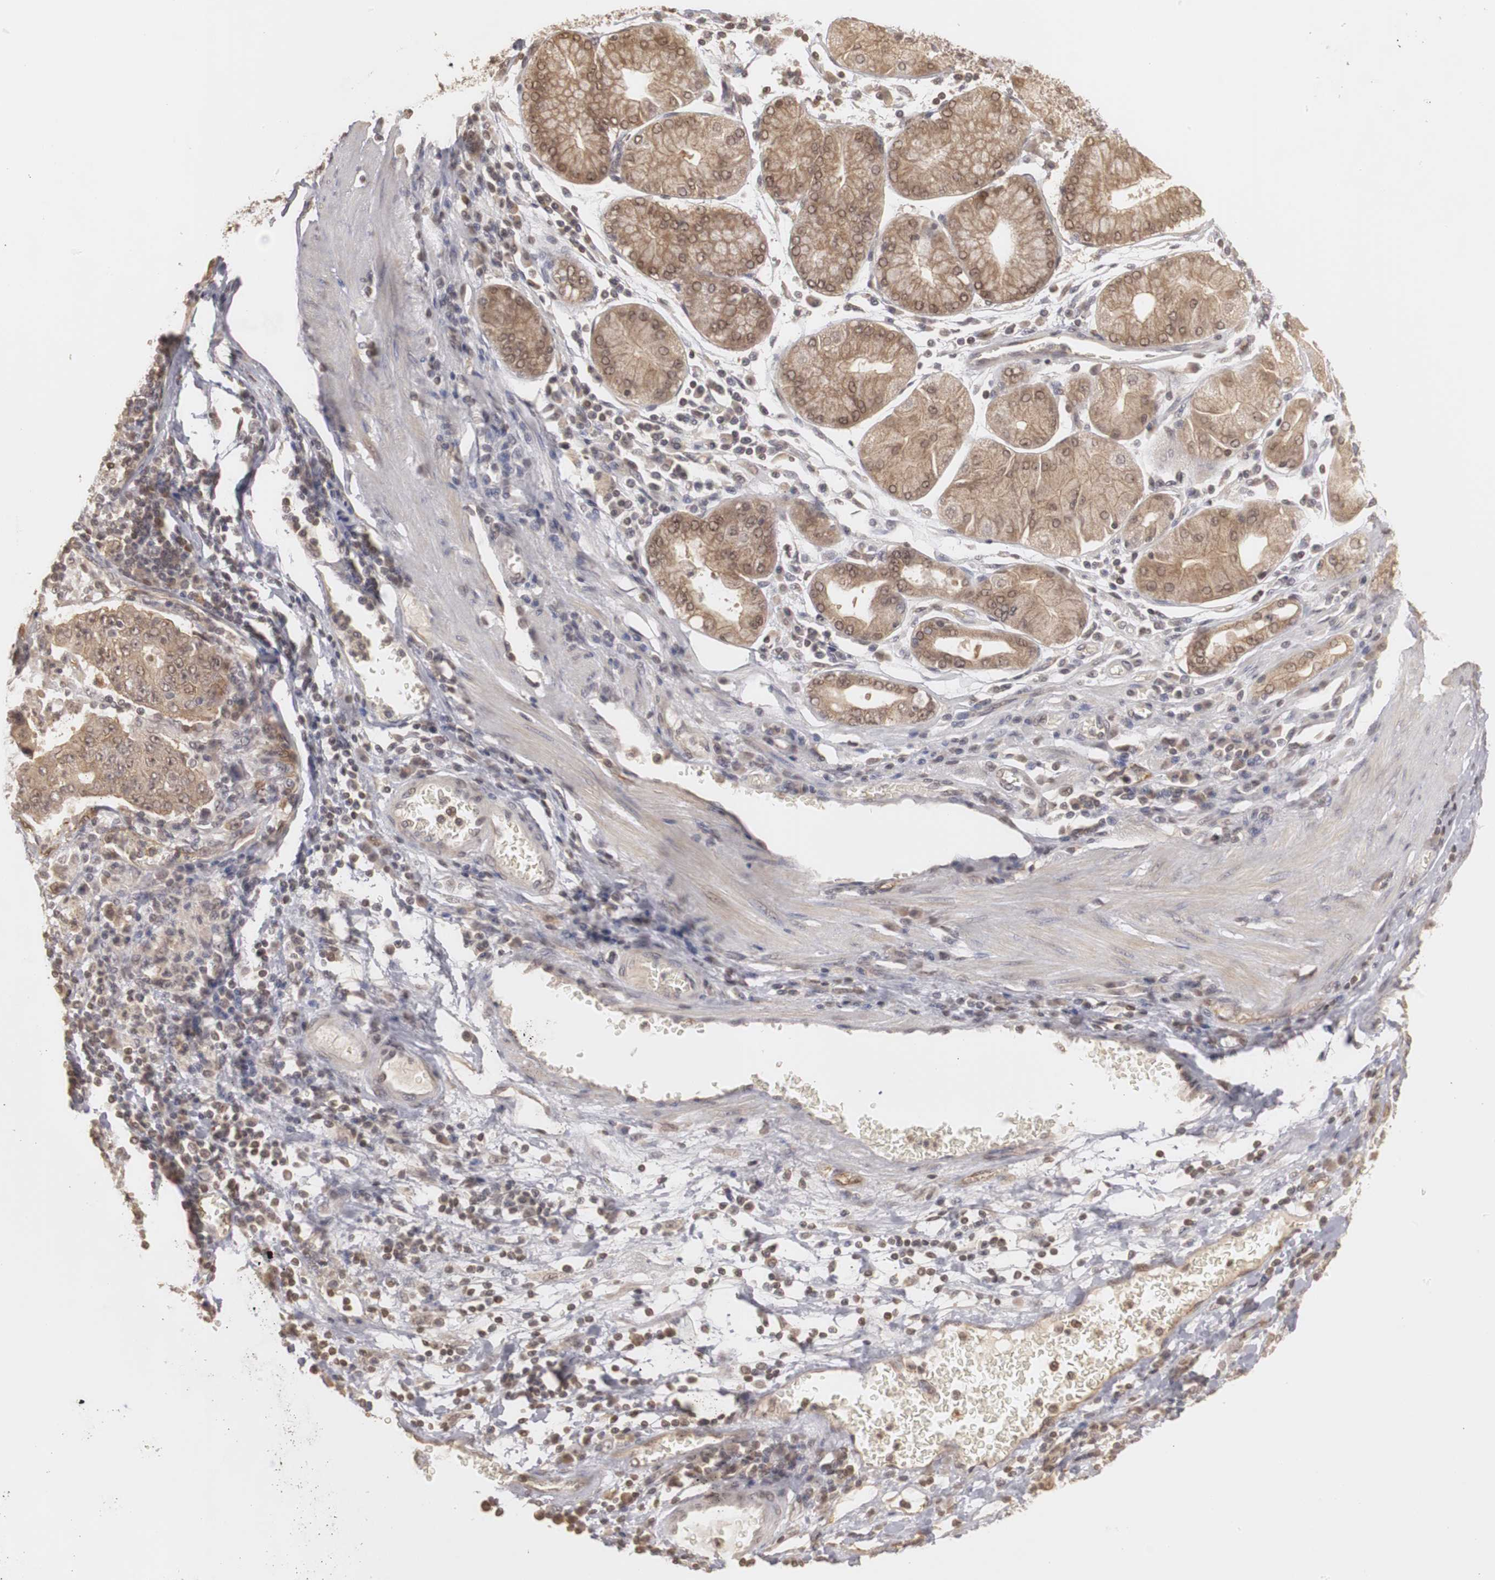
{"staining": {"intensity": "weak", "quantity": ">75%", "location": "cytoplasmic/membranous,nuclear"}, "tissue": "stomach cancer", "cell_type": "Tumor cells", "image_type": "cancer", "snomed": [{"axis": "morphology", "description": "Normal tissue, NOS"}, {"axis": "morphology", "description": "Adenocarcinoma, NOS"}, {"axis": "topography", "description": "Stomach, upper"}, {"axis": "topography", "description": "Stomach"}], "caption": "Tumor cells show weak cytoplasmic/membranous and nuclear staining in about >75% of cells in stomach adenocarcinoma.", "gene": "PLEKHA1", "patient": {"sex": "male", "age": 59}}